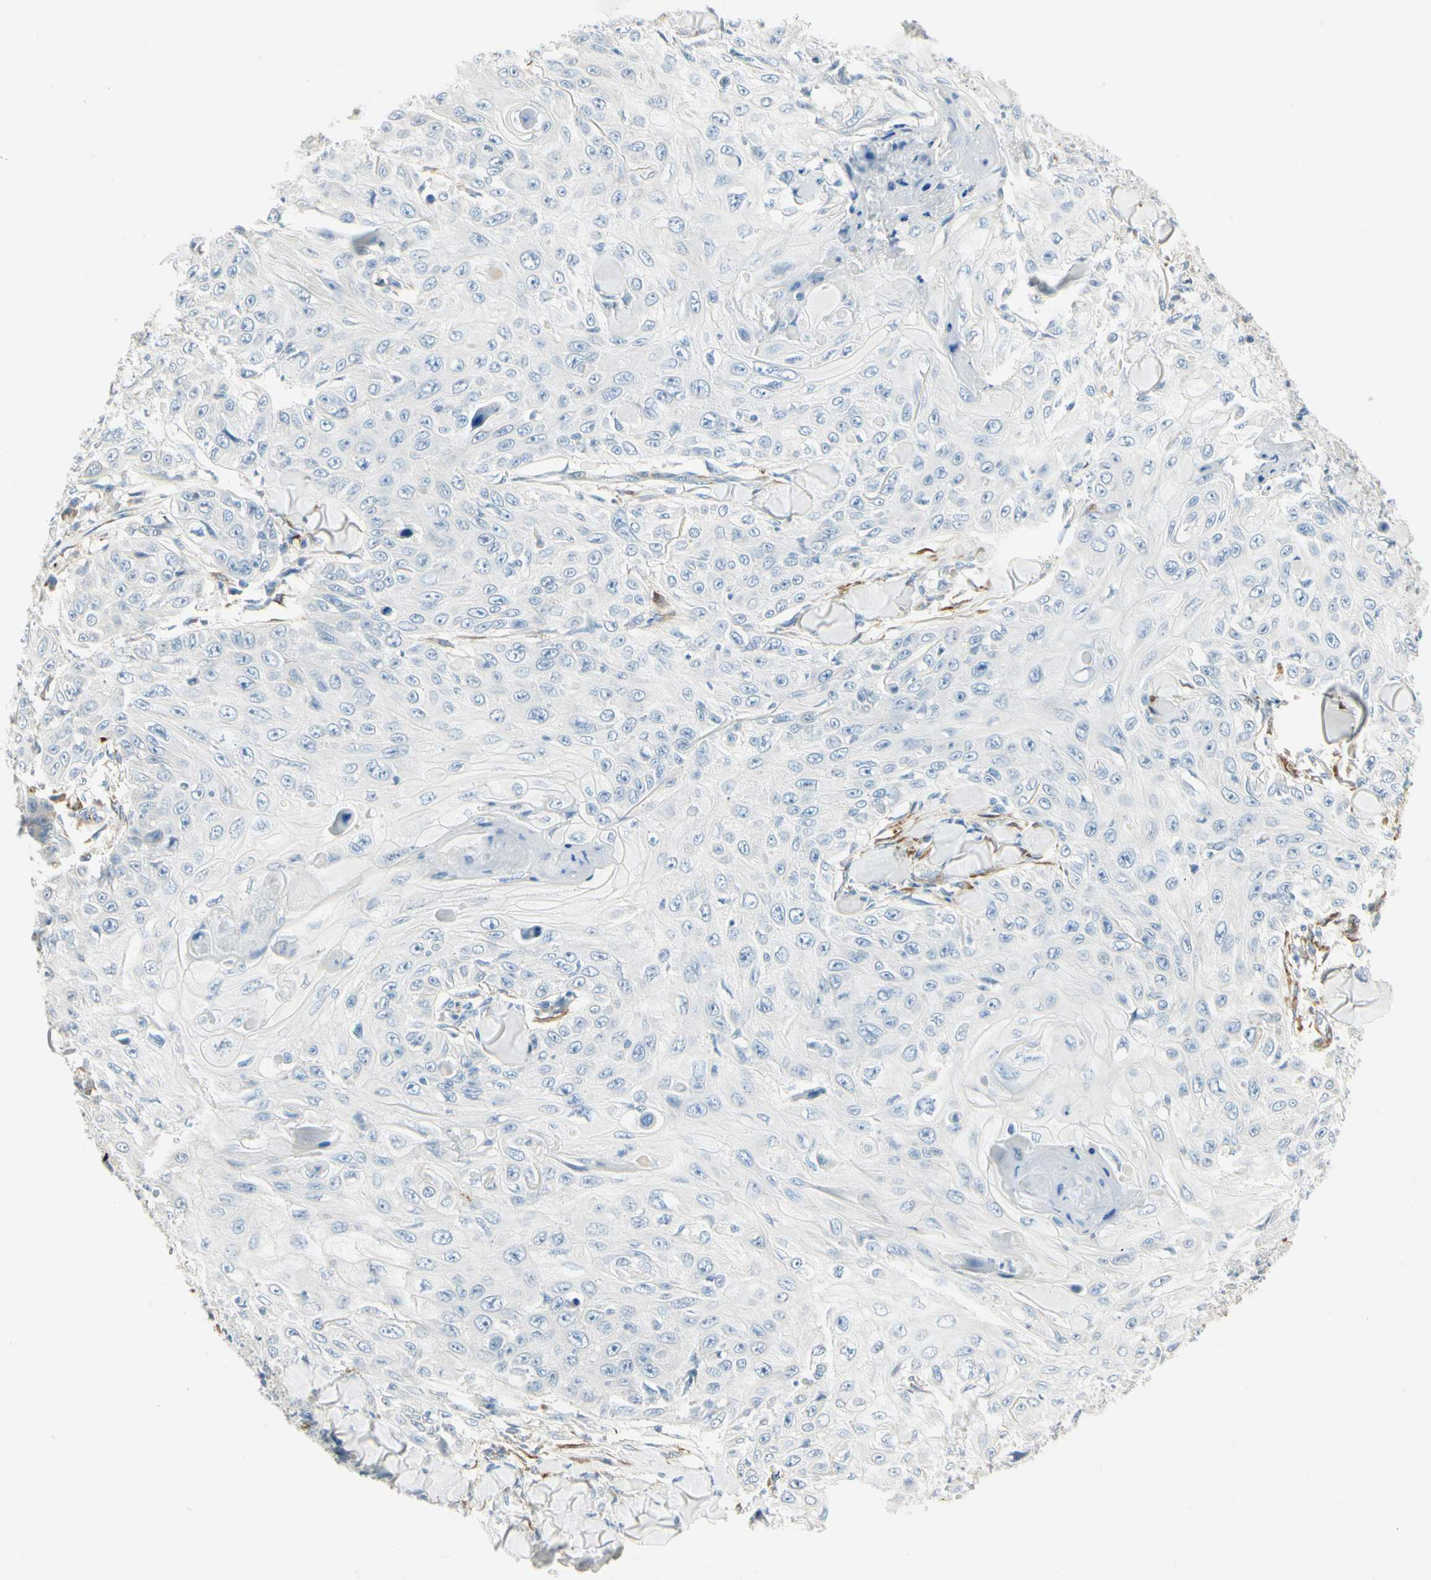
{"staining": {"intensity": "negative", "quantity": "none", "location": "none"}, "tissue": "skin cancer", "cell_type": "Tumor cells", "image_type": "cancer", "snomed": [{"axis": "morphology", "description": "Squamous cell carcinoma, NOS"}, {"axis": "topography", "description": "Skin"}], "caption": "This photomicrograph is of squamous cell carcinoma (skin) stained with immunohistochemistry to label a protein in brown with the nuclei are counter-stained blue. There is no staining in tumor cells.", "gene": "AMPH", "patient": {"sex": "male", "age": 86}}